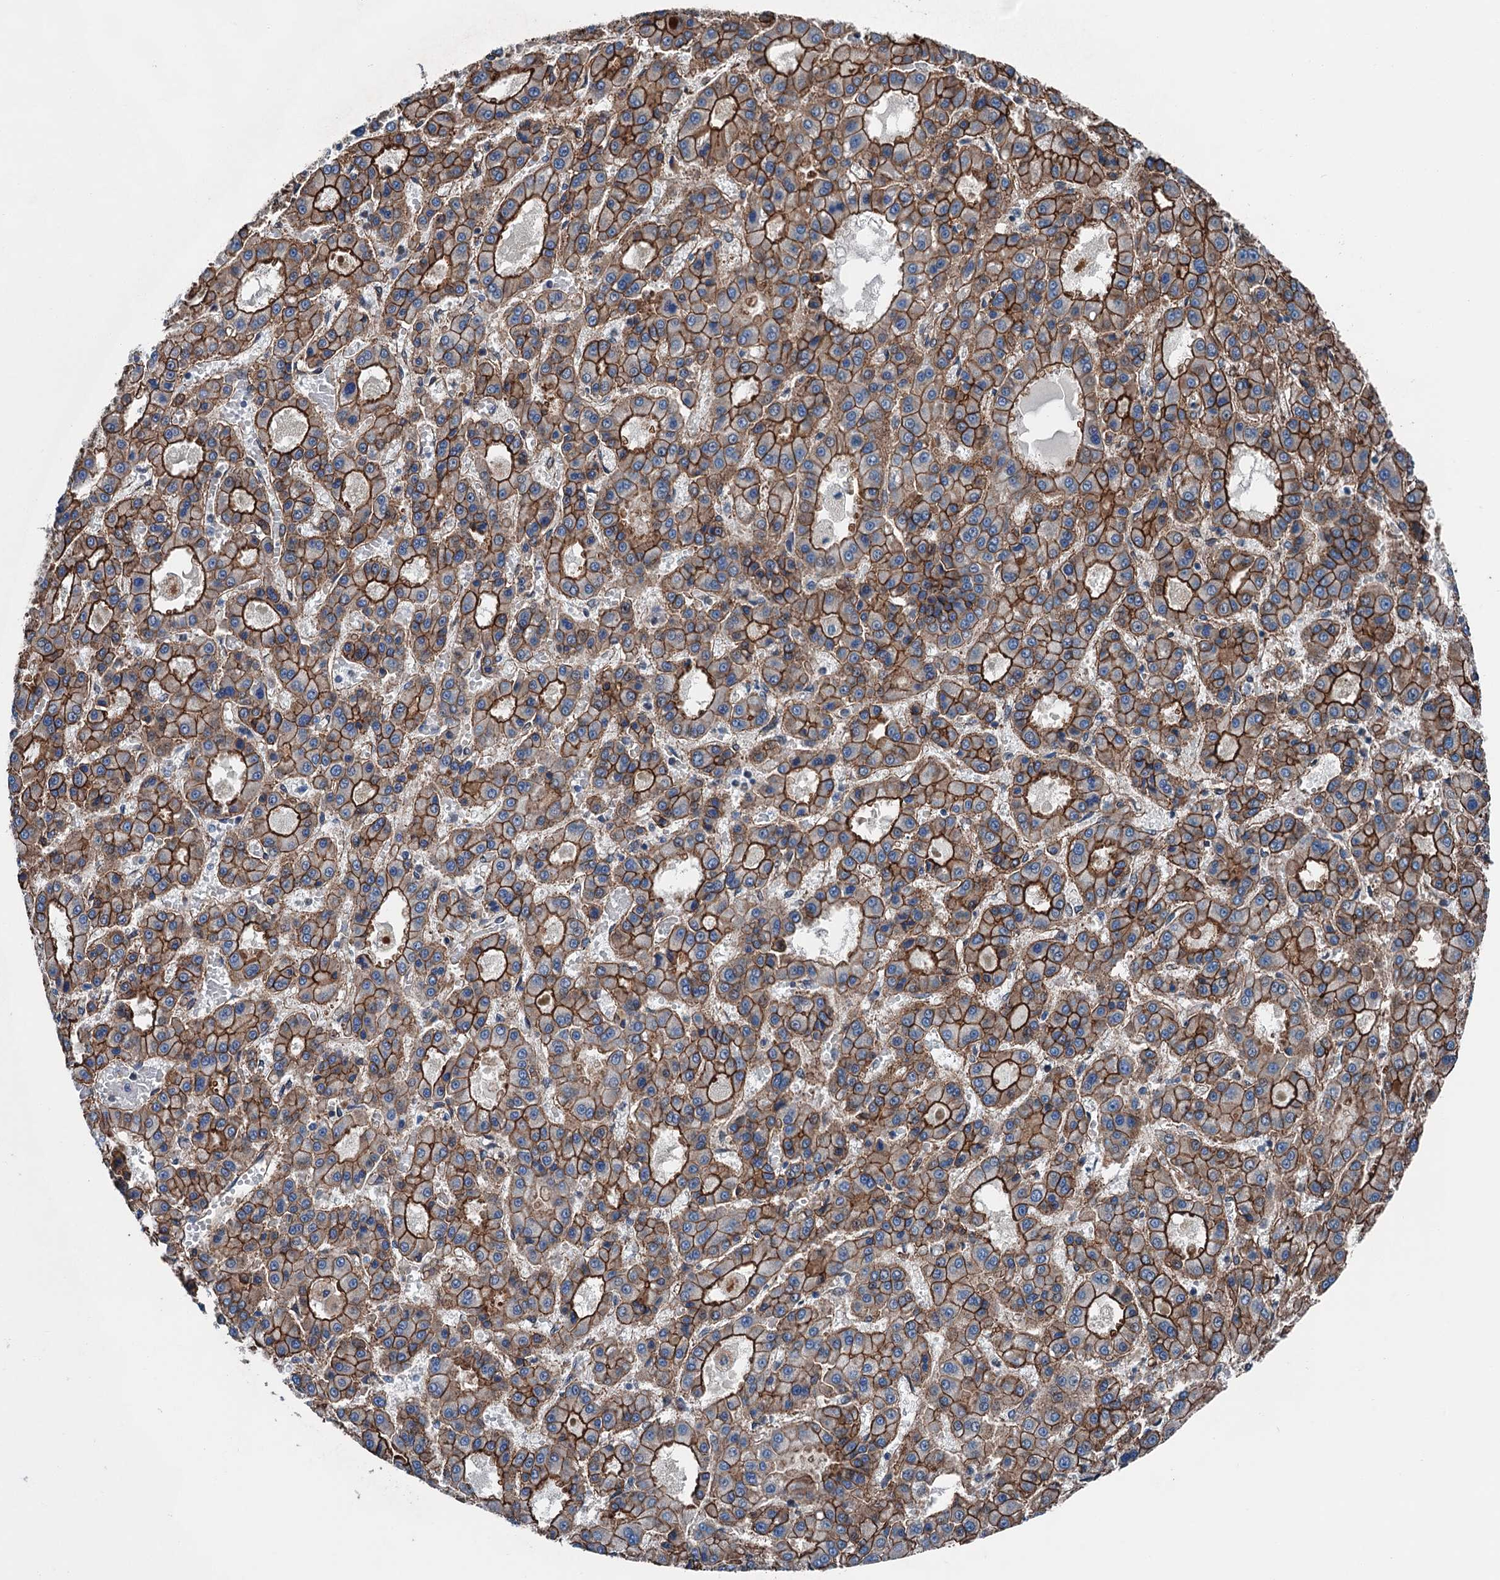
{"staining": {"intensity": "strong", "quantity": ">75%", "location": "cytoplasmic/membranous"}, "tissue": "liver cancer", "cell_type": "Tumor cells", "image_type": "cancer", "snomed": [{"axis": "morphology", "description": "Carcinoma, Hepatocellular, NOS"}, {"axis": "topography", "description": "Liver"}], "caption": "Immunohistochemistry (IHC) (DAB) staining of human liver cancer exhibits strong cytoplasmic/membranous protein positivity in about >75% of tumor cells. Using DAB (3,3'-diaminobenzidine) (brown) and hematoxylin (blue) stains, captured at high magnification using brightfield microscopy.", "gene": "NMRAL1", "patient": {"sex": "male", "age": 70}}